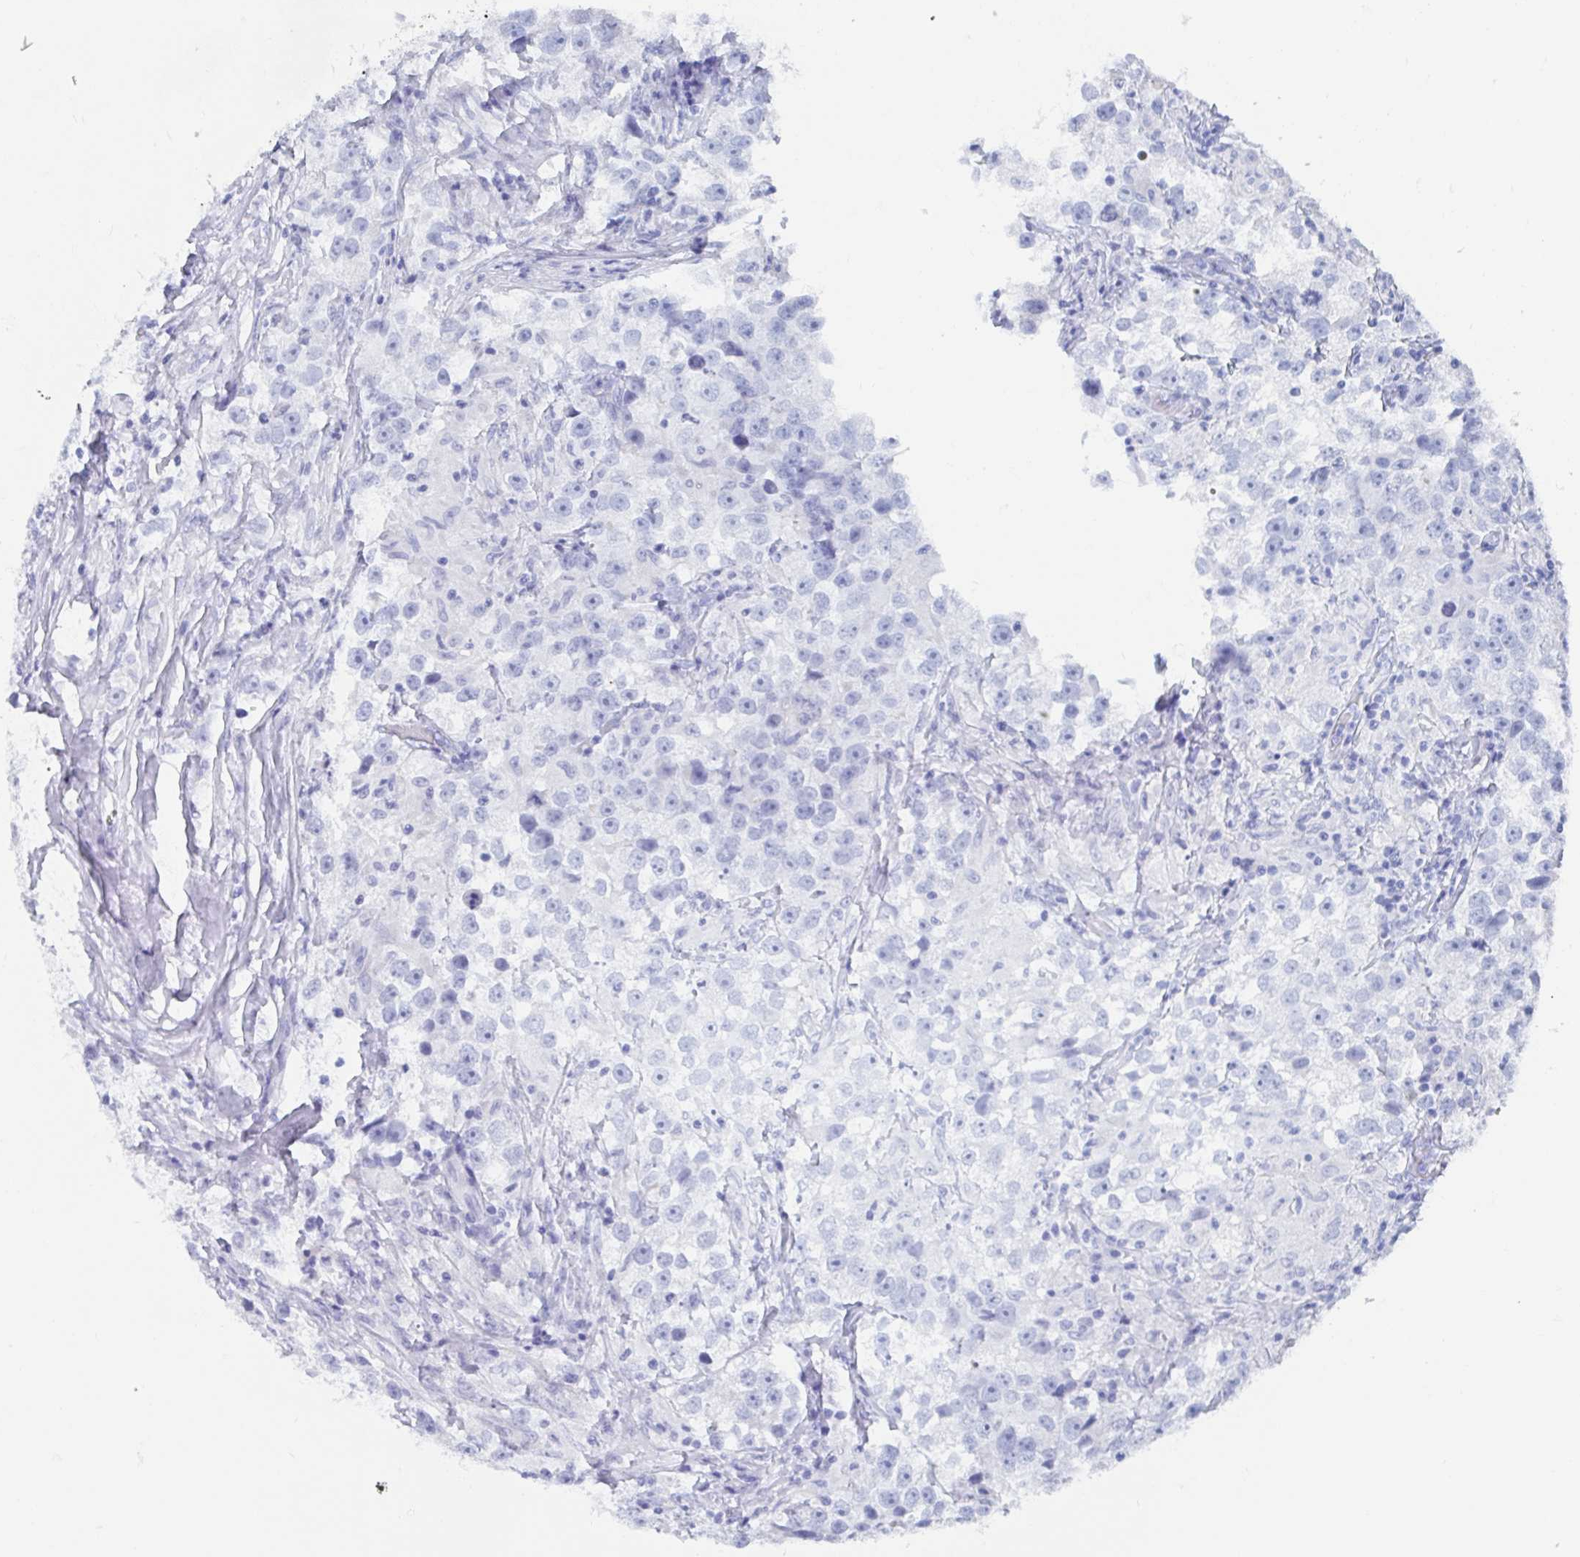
{"staining": {"intensity": "negative", "quantity": "none", "location": "none"}, "tissue": "testis cancer", "cell_type": "Tumor cells", "image_type": "cancer", "snomed": [{"axis": "morphology", "description": "Seminoma, NOS"}, {"axis": "topography", "description": "Testis"}], "caption": "Micrograph shows no protein positivity in tumor cells of testis cancer (seminoma) tissue.", "gene": "SHCBP1L", "patient": {"sex": "male", "age": 46}}